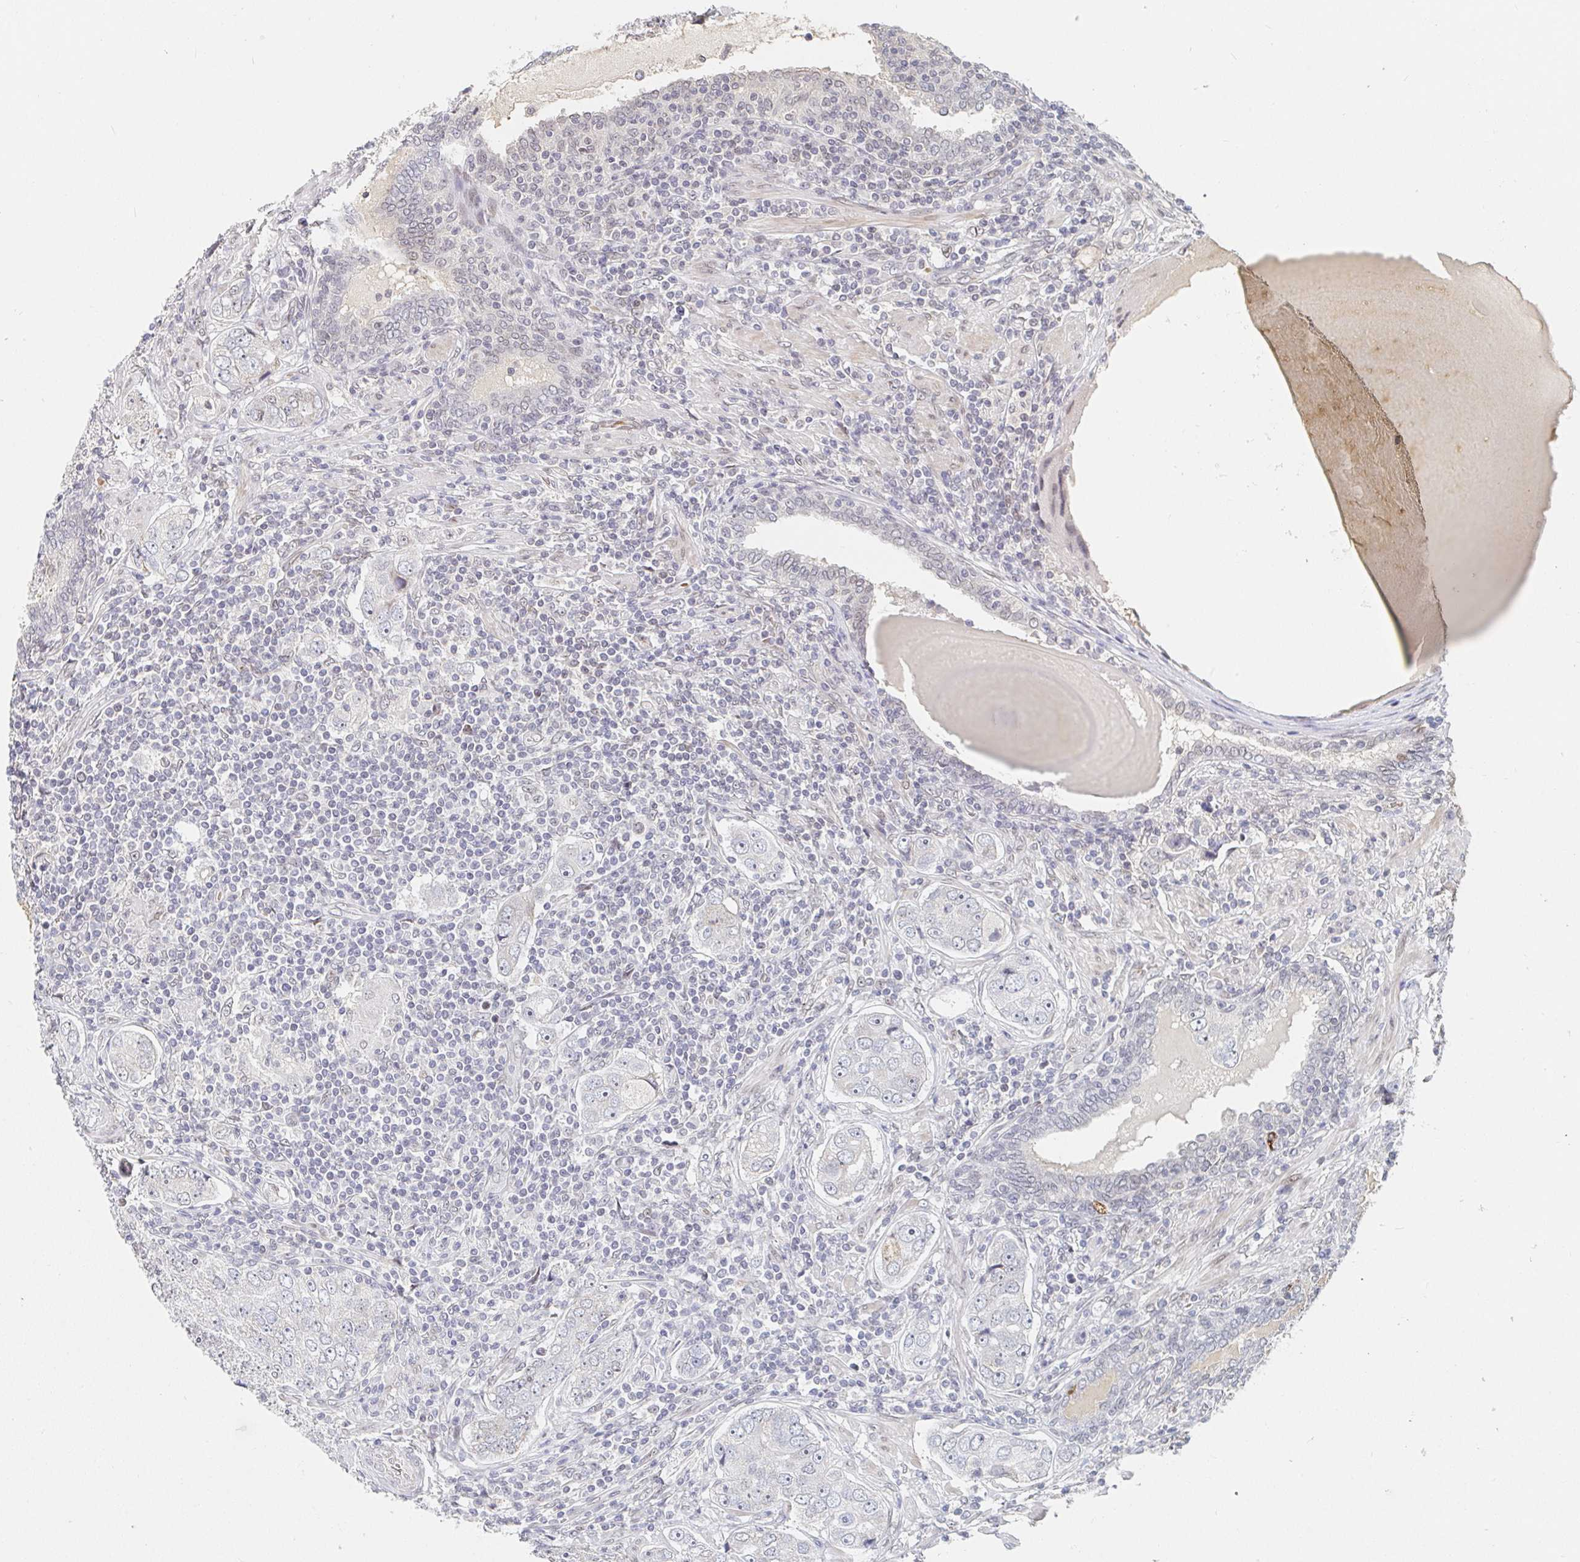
{"staining": {"intensity": "negative", "quantity": "none", "location": "none"}, "tissue": "prostate cancer", "cell_type": "Tumor cells", "image_type": "cancer", "snomed": [{"axis": "morphology", "description": "Adenocarcinoma, High grade"}, {"axis": "topography", "description": "Prostate"}], "caption": "Immunohistochemical staining of human prostate adenocarcinoma (high-grade) shows no significant staining in tumor cells.", "gene": "CHD2", "patient": {"sex": "male", "age": 60}}